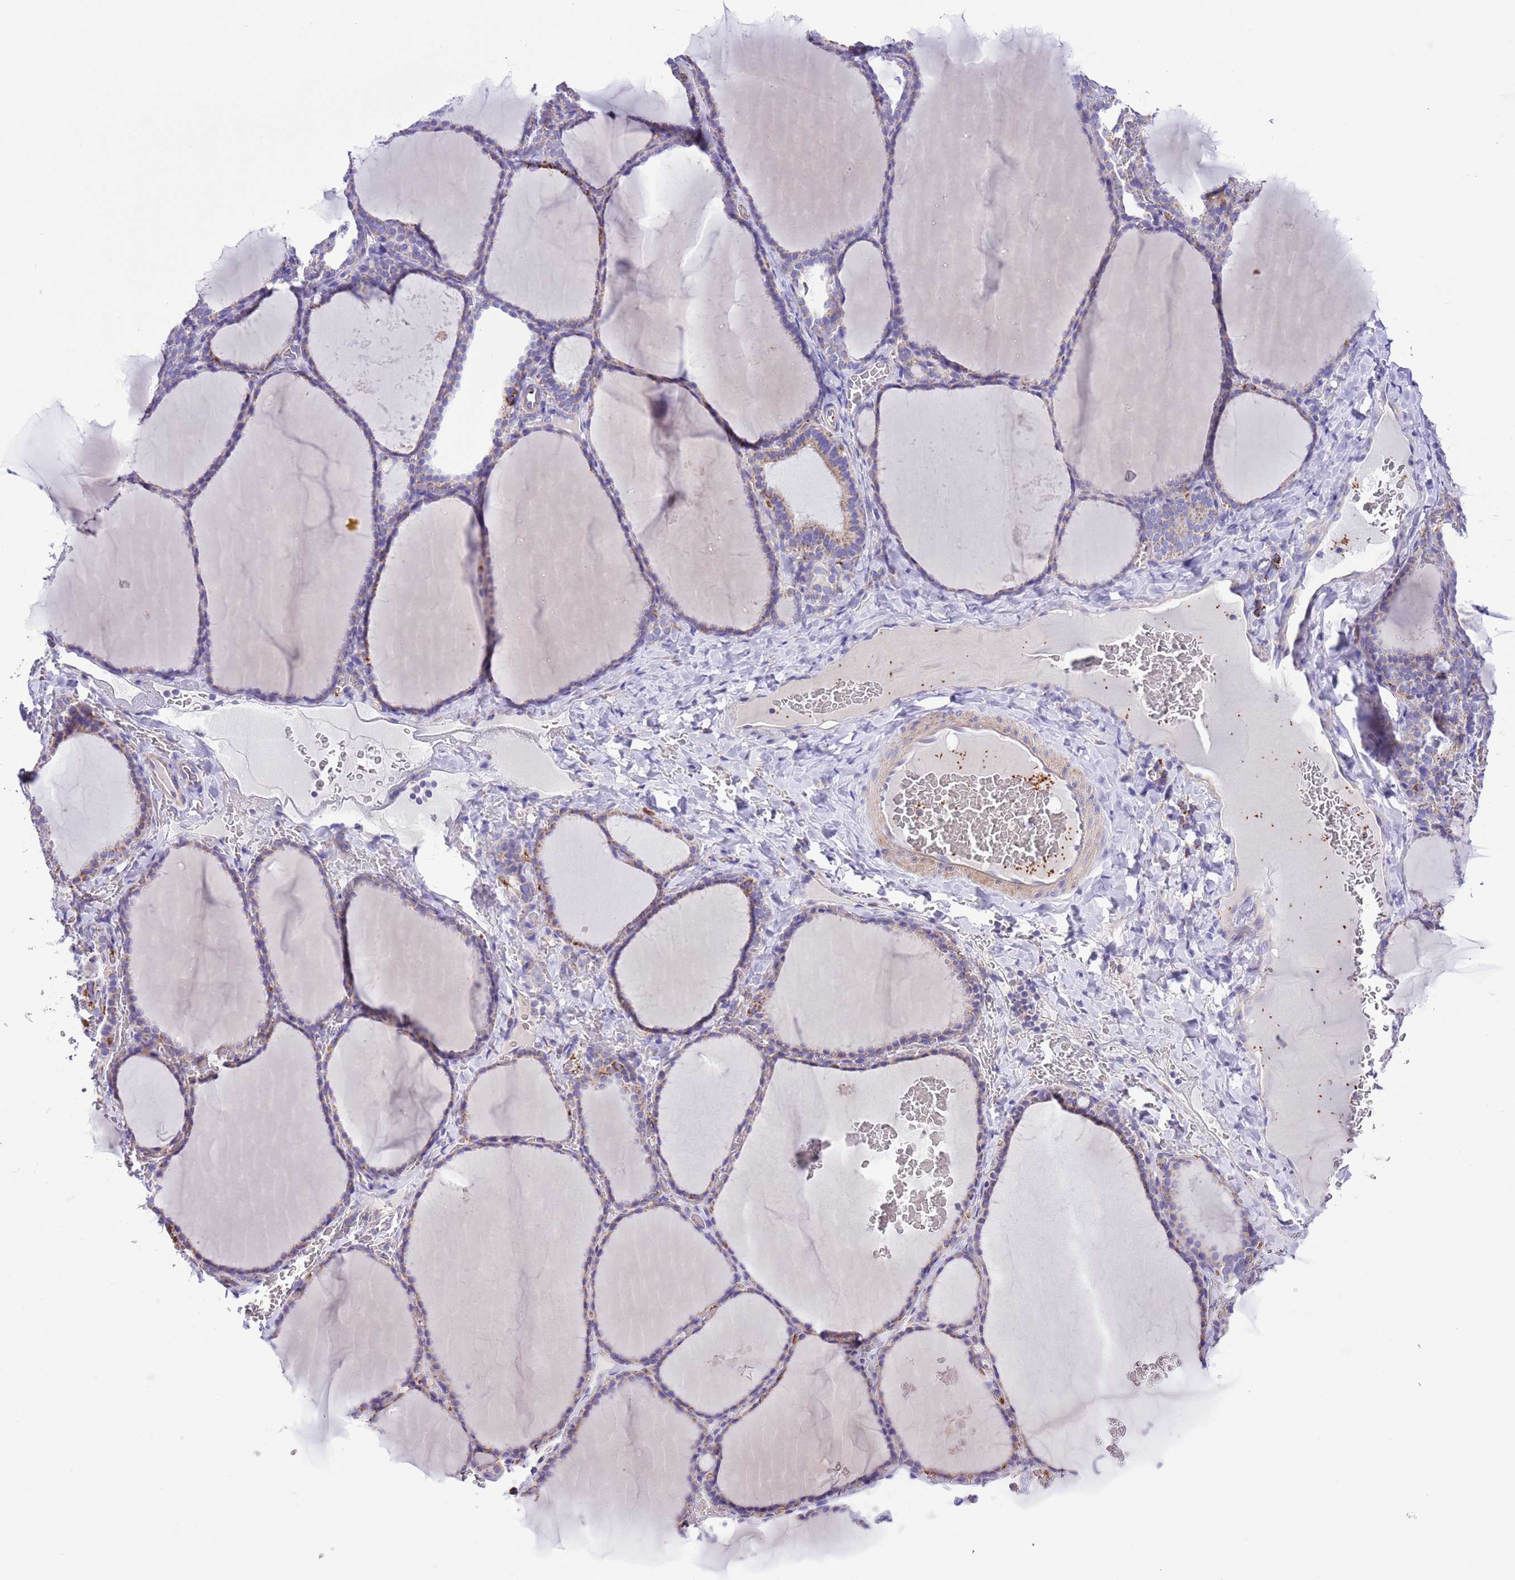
{"staining": {"intensity": "moderate", "quantity": "25%-75%", "location": "cytoplasmic/membranous"}, "tissue": "thyroid gland", "cell_type": "Glandular cells", "image_type": "normal", "snomed": [{"axis": "morphology", "description": "Normal tissue, NOS"}, {"axis": "topography", "description": "Thyroid gland"}], "caption": "IHC histopathology image of unremarkable thyroid gland stained for a protein (brown), which reveals medium levels of moderate cytoplasmic/membranous expression in about 25%-75% of glandular cells.", "gene": "SS18L2", "patient": {"sex": "female", "age": 39}}